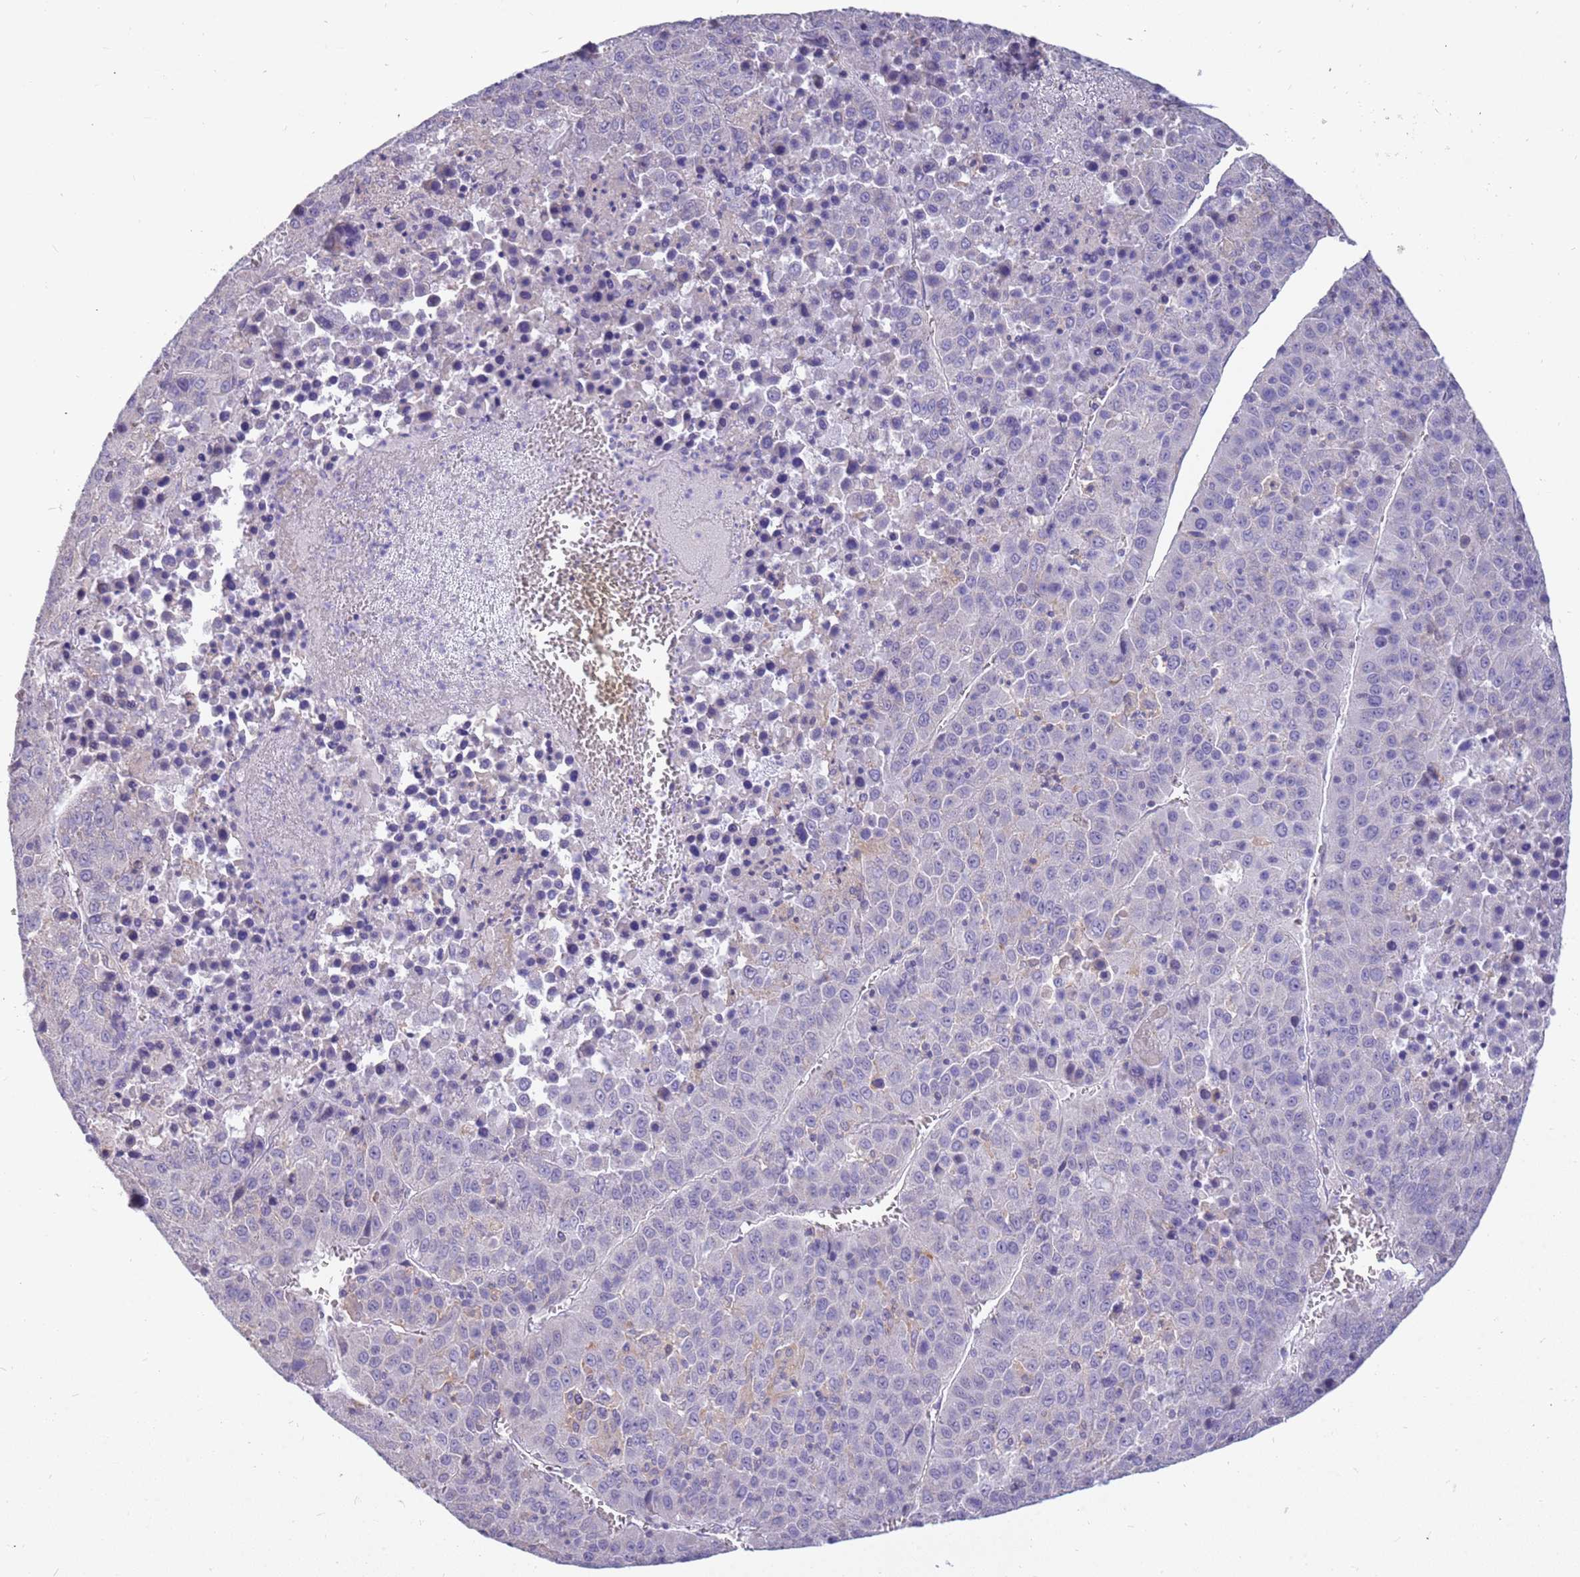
{"staining": {"intensity": "negative", "quantity": "none", "location": "none"}, "tissue": "liver cancer", "cell_type": "Tumor cells", "image_type": "cancer", "snomed": [{"axis": "morphology", "description": "Carcinoma, Hepatocellular, NOS"}, {"axis": "topography", "description": "Liver"}], "caption": "DAB immunohistochemical staining of liver cancer demonstrates no significant positivity in tumor cells.", "gene": "RHCG", "patient": {"sex": "female", "age": 53}}